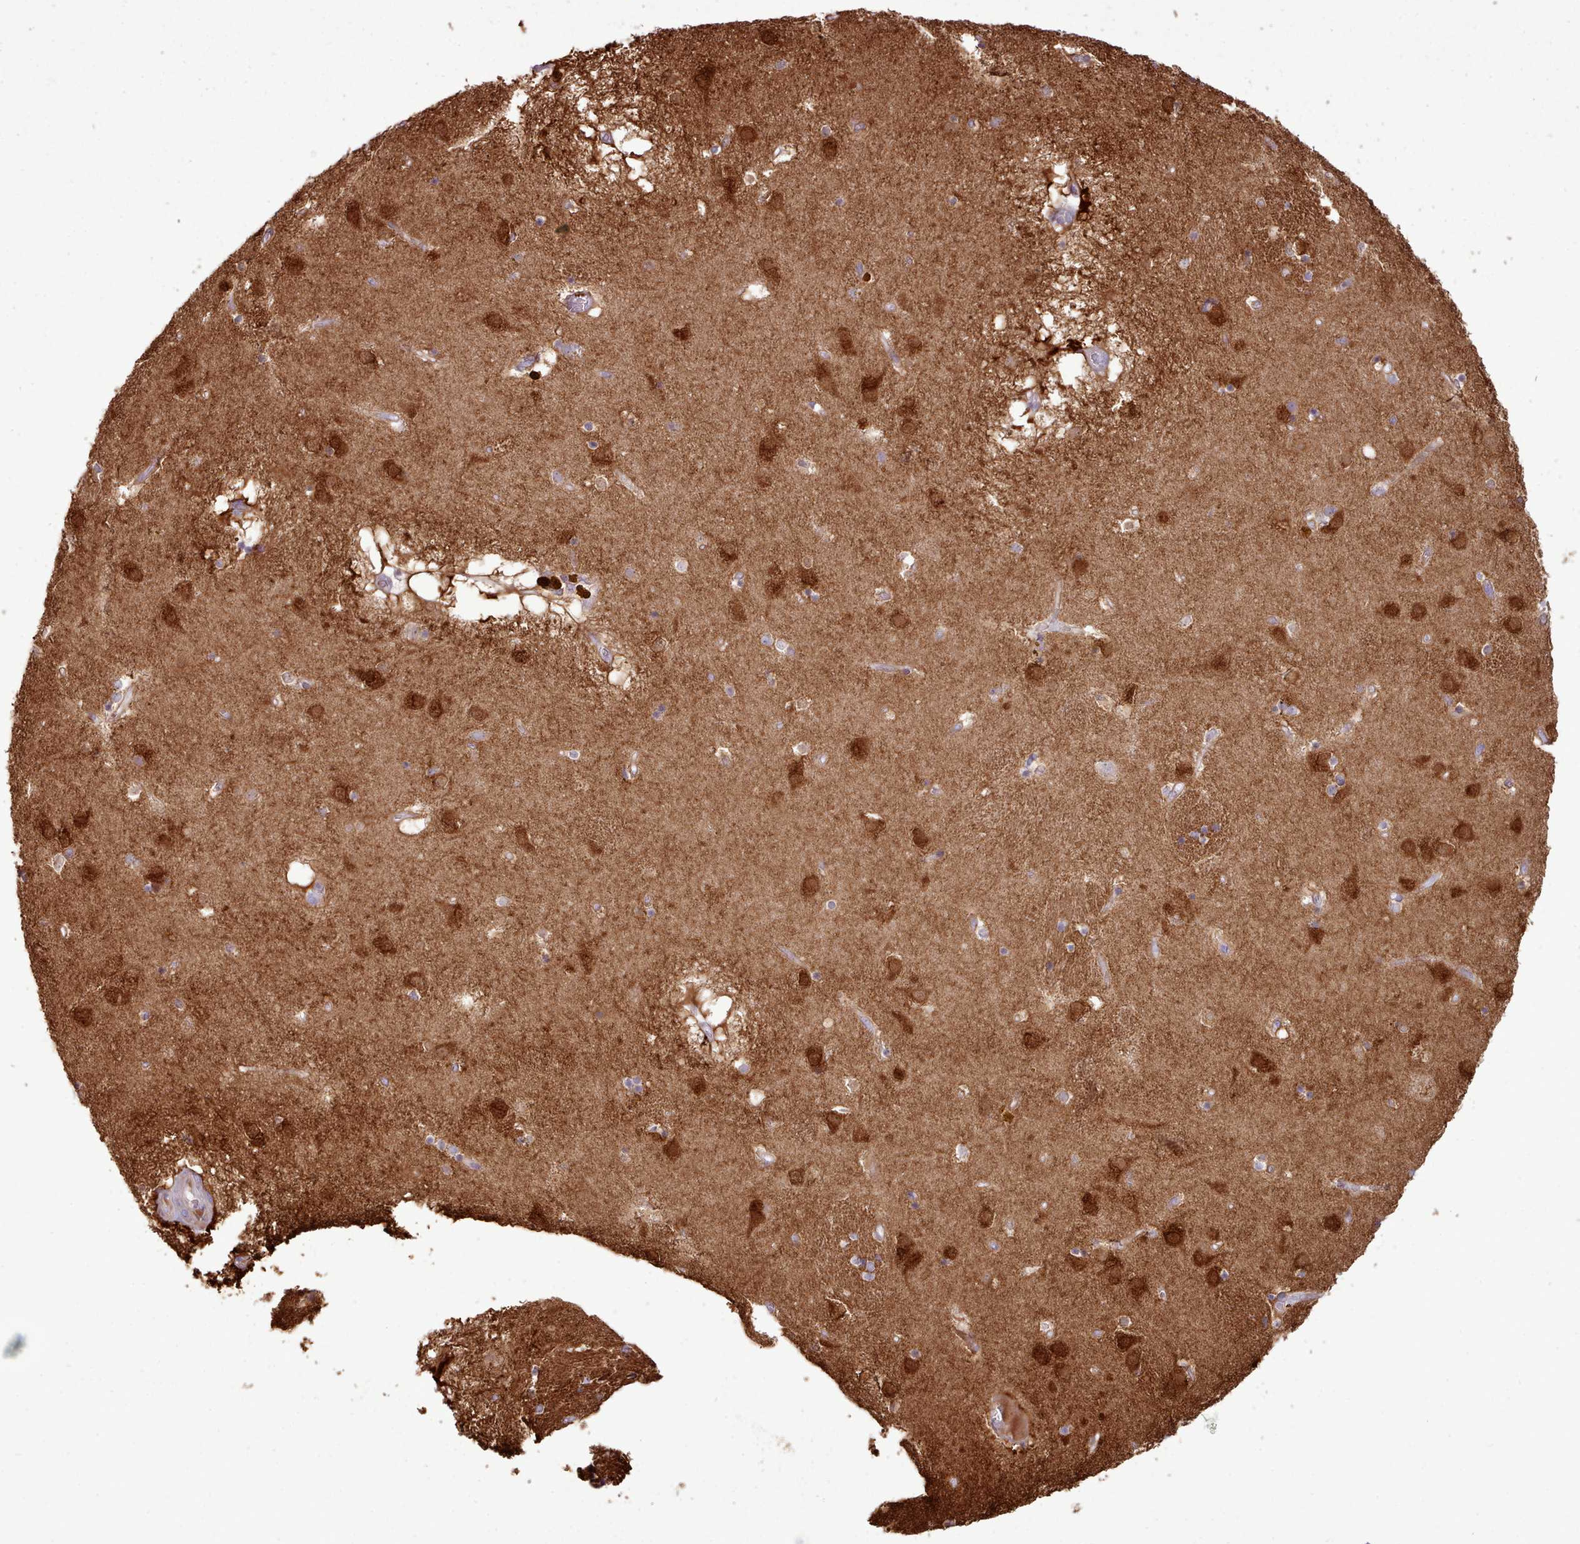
{"staining": {"intensity": "negative", "quantity": "none", "location": "none"}, "tissue": "caudate", "cell_type": "Glial cells", "image_type": "normal", "snomed": [{"axis": "morphology", "description": "Normal tissue, NOS"}, {"axis": "topography", "description": "Lateral ventricle wall"}], "caption": "Immunohistochemistry of normal caudate shows no staining in glial cells. Brightfield microscopy of IHC stained with DAB (brown) and hematoxylin (blue), captured at high magnification.", "gene": "PPP3R1", "patient": {"sex": "male", "age": 70}}